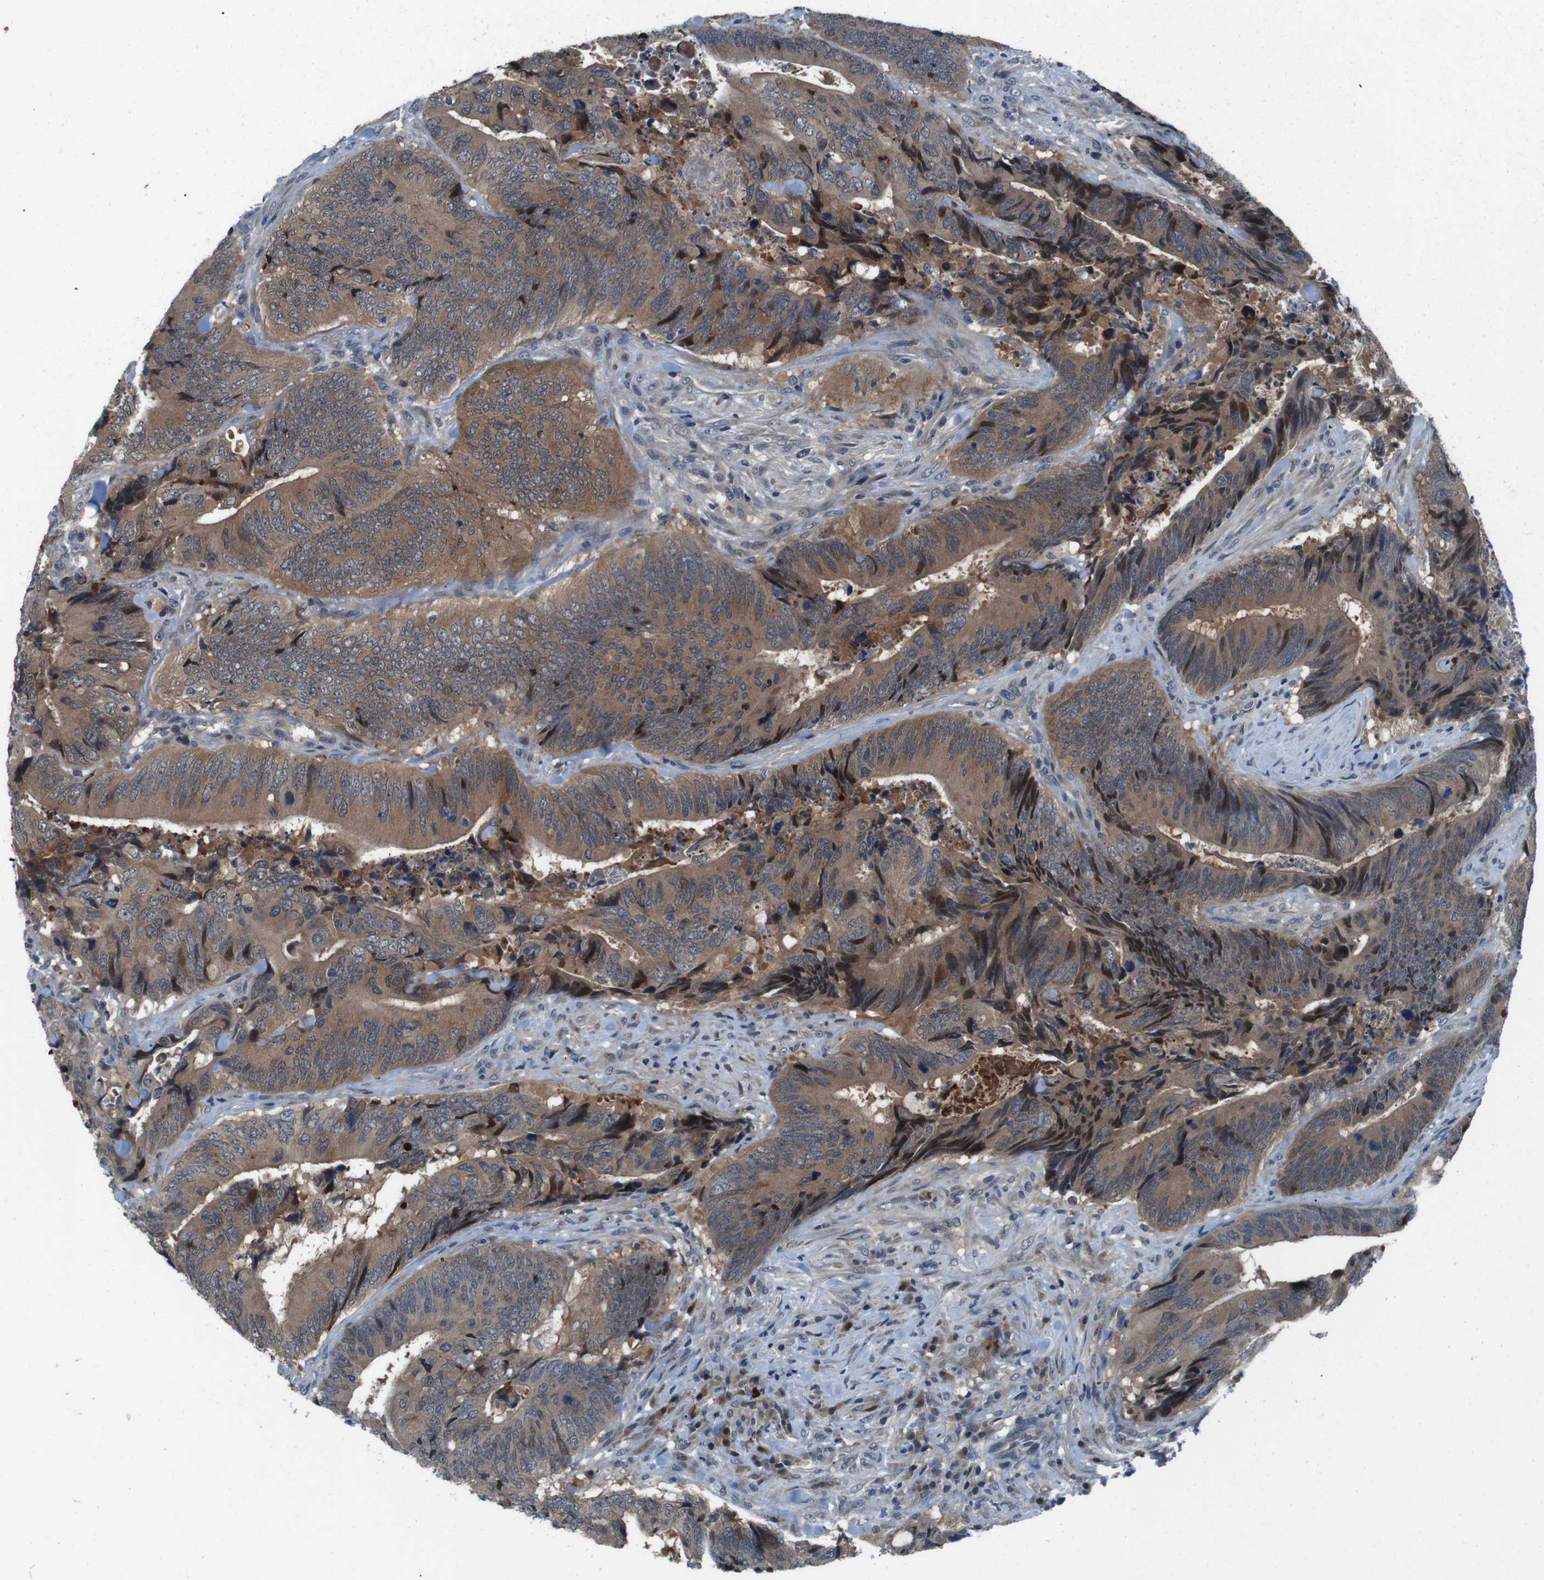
{"staining": {"intensity": "moderate", "quantity": ">75%", "location": "cytoplasmic/membranous"}, "tissue": "colorectal cancer", "cell_type": "Tumor cells", "image_type": "cancer", "snomed": [{"axis": "morphology", "description": "Normal tissue, NOS"}, {"axis": "morphology", "description": "Adenocarcinoma, NOS"}, {"axis": "topography", "description": "Colon"}], "caption": "Immunohistochemical staining of colorectal cancer reveals medium levels of moderate cytoplasmic/membranous protein expression in approximately >75% of tumor cells.", "gene": "LRP5", "patient": {"sex": "male", "age": 56}}